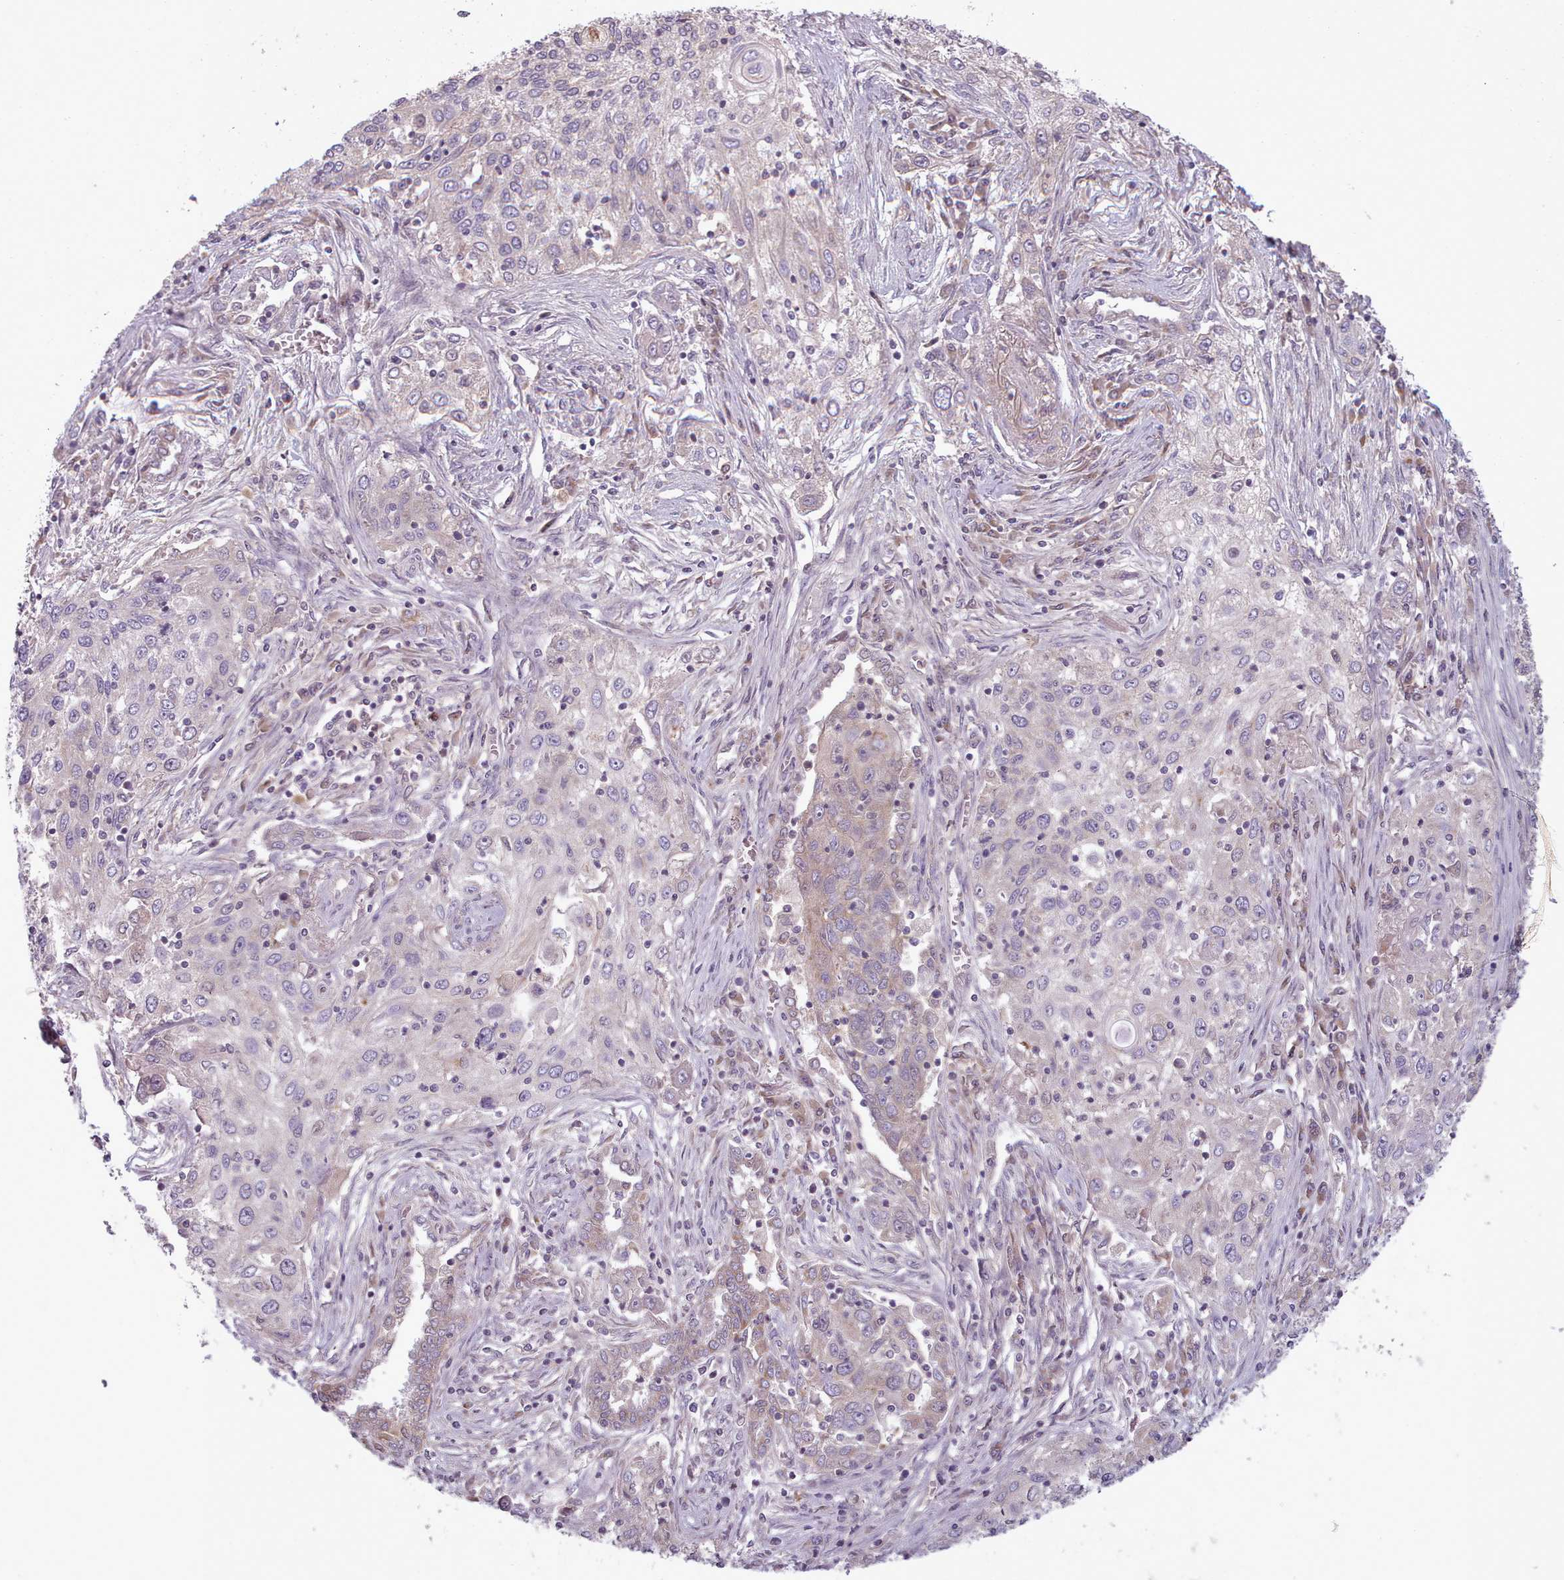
{"staining": {"intensity": "negative", "quantity": "none", "location": "none"}, "tissue": "lung cancer", "cell_type": "Tumor cells", "image_type": "cancer", "snomed": [{"axis": "morphology", "description": "Squamous cell carcinoma, NOS"}, {"axis": "topography", "description": "Lung"}], "caption": "DAB immunohistochemical staining of human lung cancer (squamous cell carcinoma) reveals no significant expression in tumor cells.", "gene": "LAPTM5", "patient": {"sex": "female", "age": 69}}